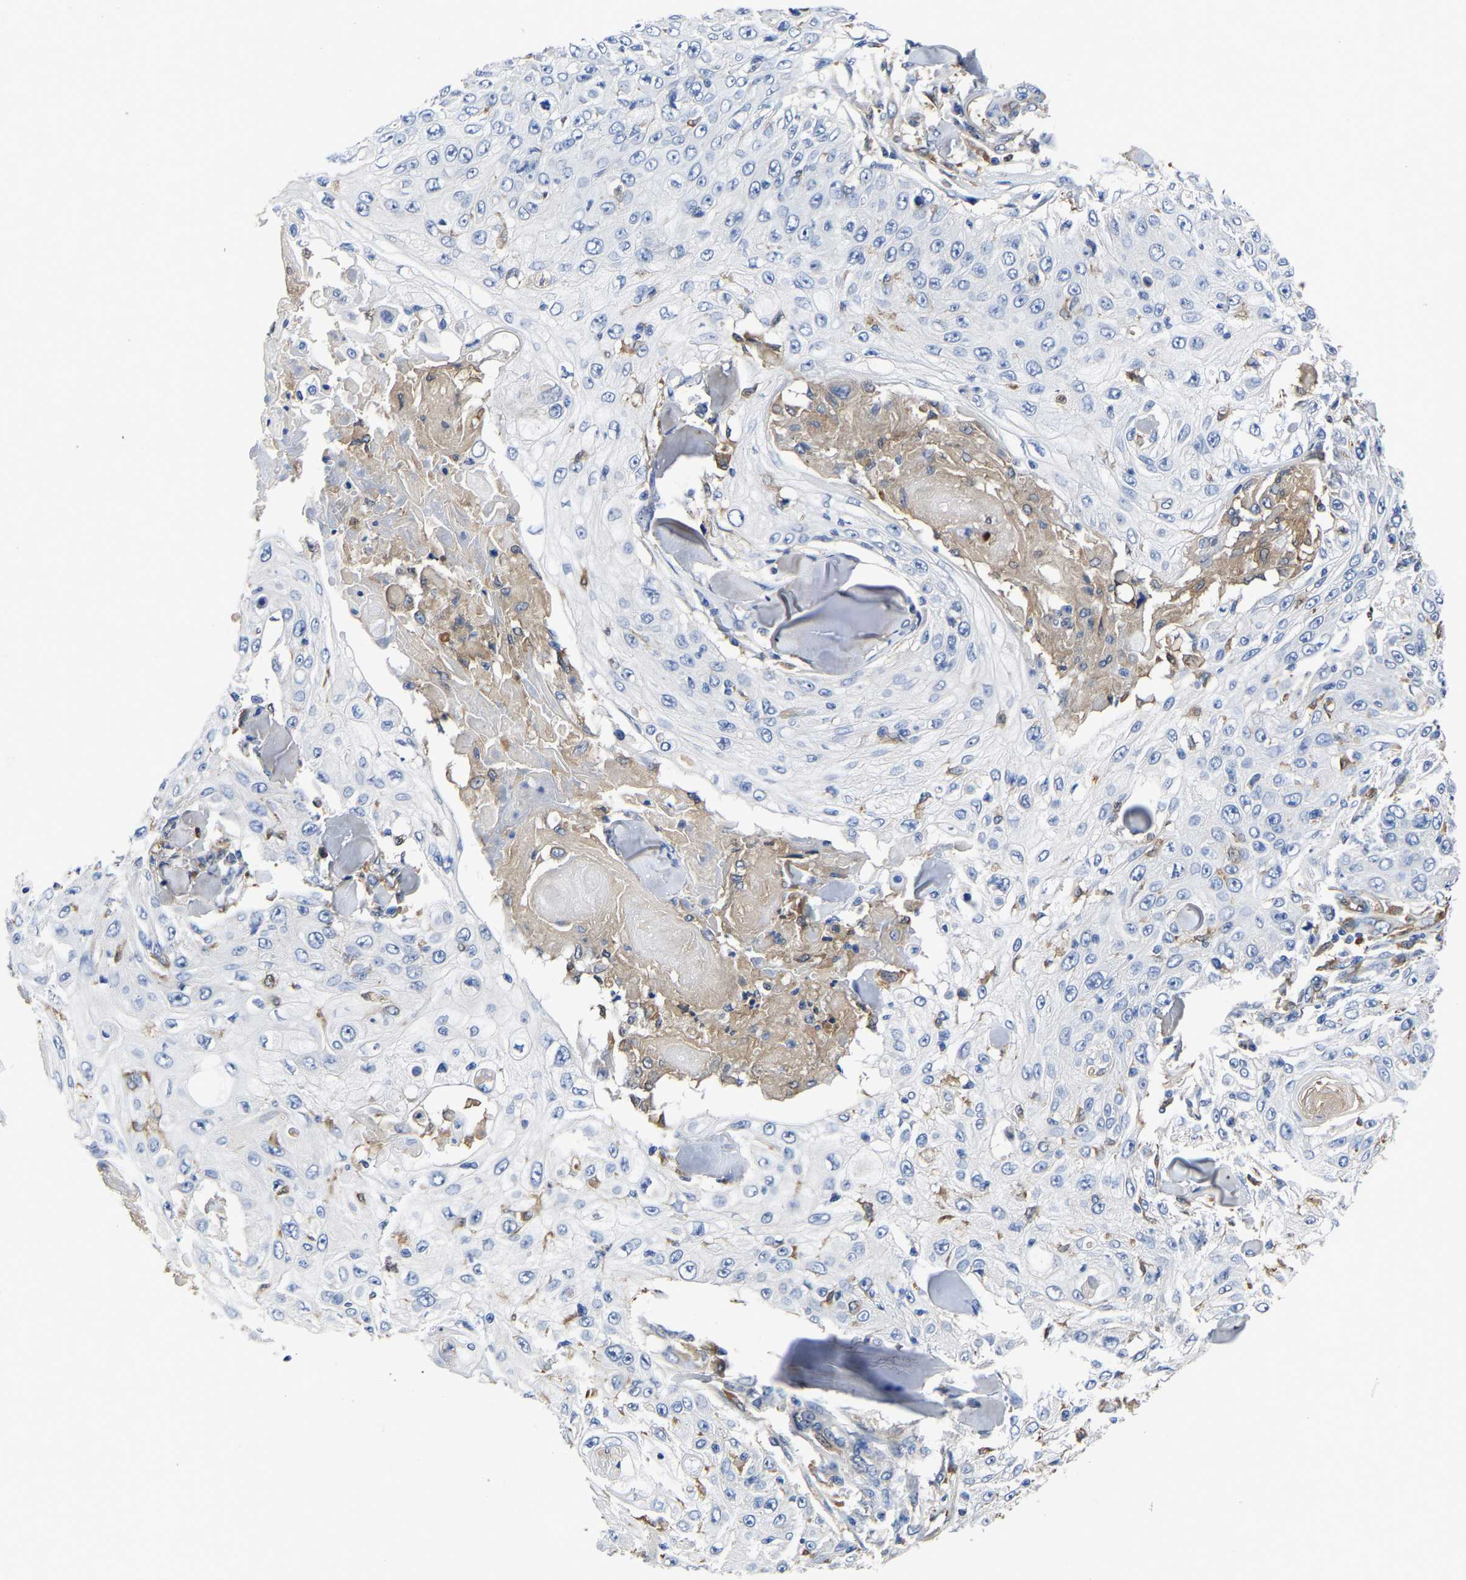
{"staining": {"intensity": "negative", "quantity": "none", "location": "none"}, "tissue": "skin cancer", "cell_type": "Tumor cells", "image_type": "cancer", "snomed": [{"axis": "morphology", "description": "Squamous cell carcinoma, NOS"}, {"axis": "topography", "description": "Skin"}], "caption": "An IHC histopathology image of squamous cell carcinoma (skin) is shown. There is no staining in tumor cells of squamous cell carcinoma (skin). (Immunohistochemistry (ihc), brightfield microscopy, high magnification).", "gene": "ATG2B", "patient": {"sex": "male", "age": 86}}